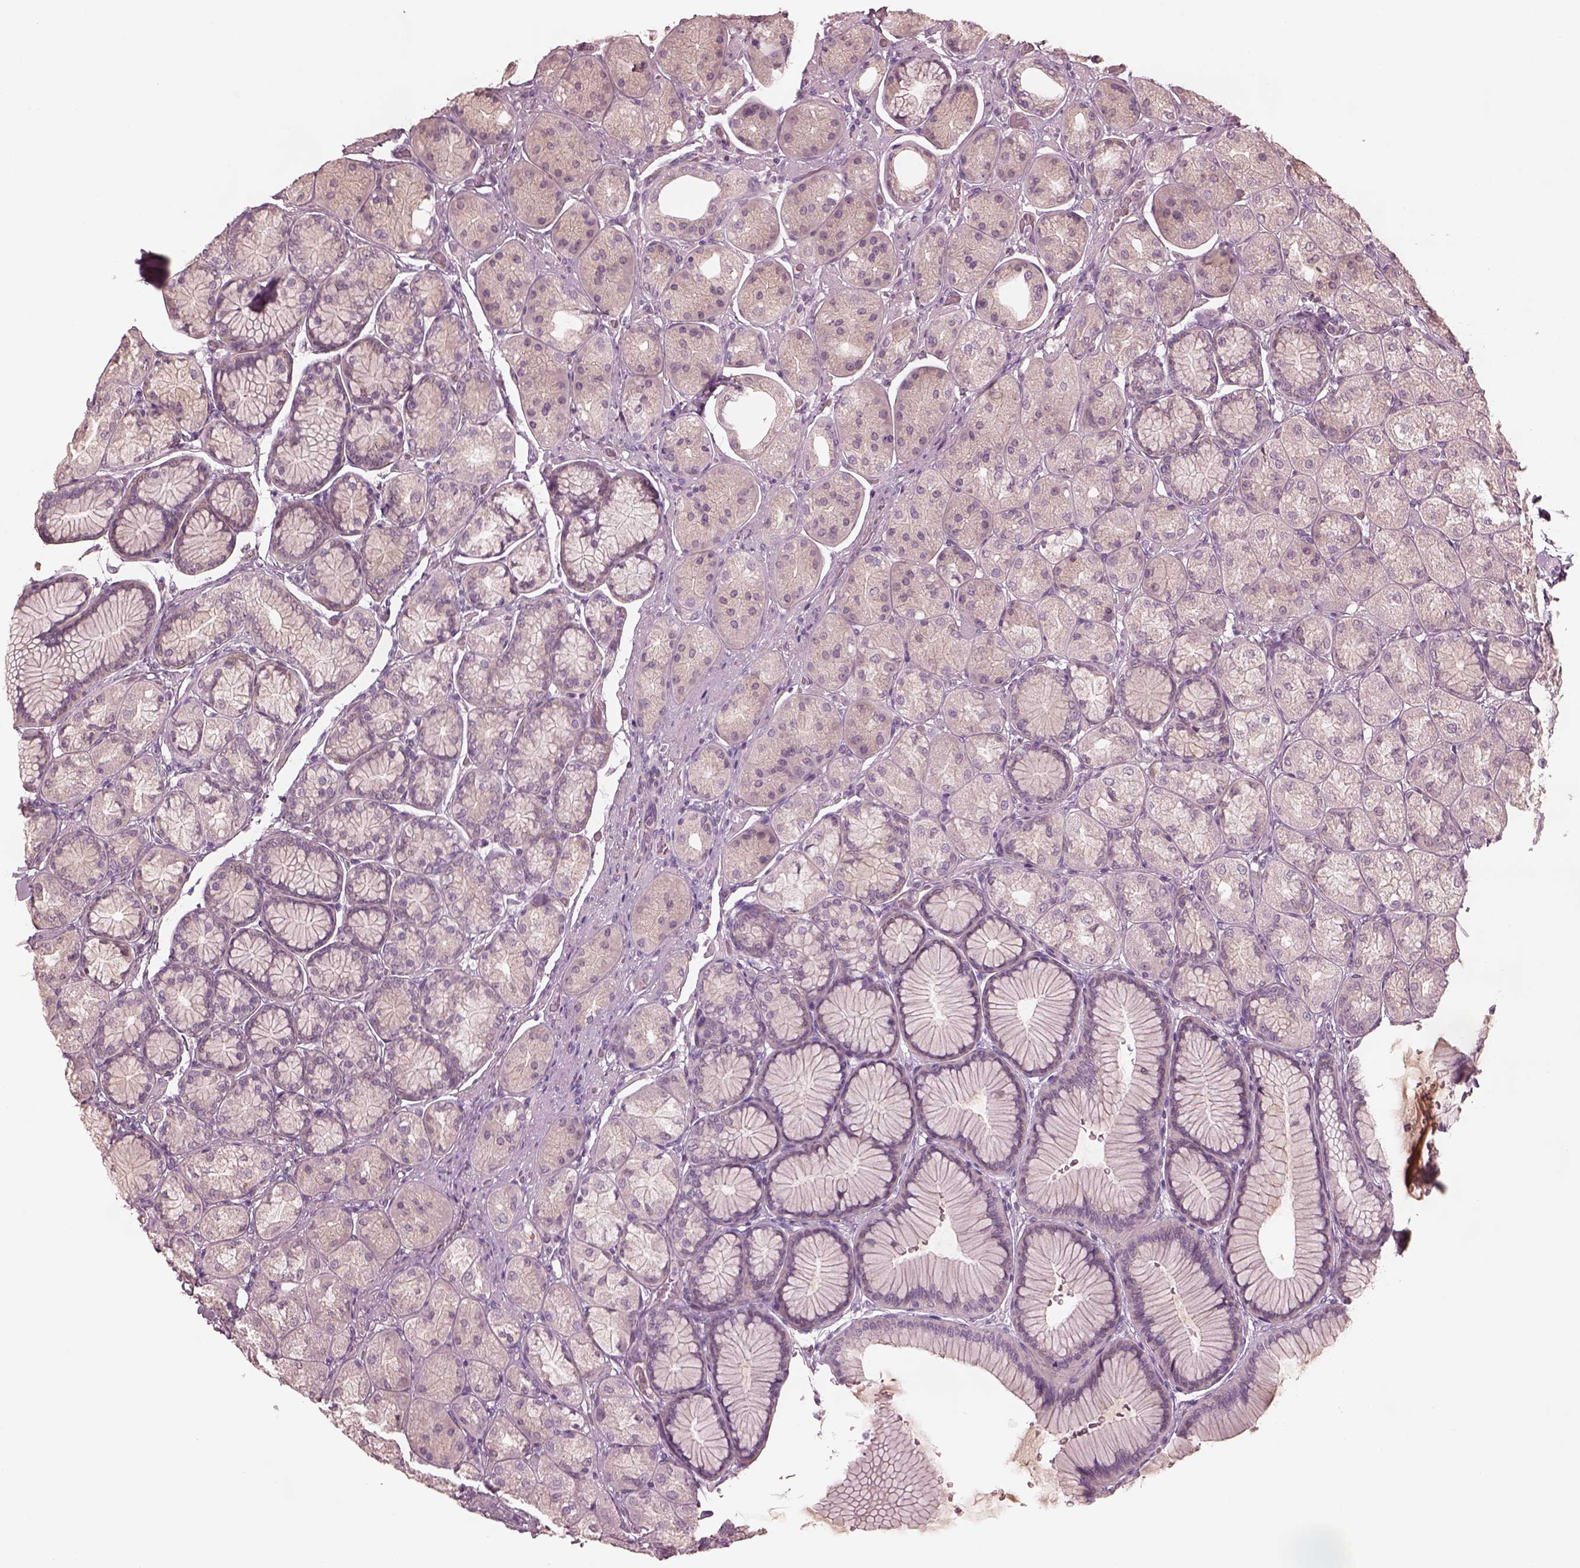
{"staining": {"intensity": "negative", "quantity": "none", "location": "none"}, "tissue": "stomach", "cell_type": "Glandular cells", "image_type": "normal", "snomed": [{"axis": "morphology", "description": "Normal tissue, NOS"}, {"axis": "morphology", "description": "Adenocarcinoma, NOS"}, {"axis": "morphology", "description": "Adenocarcinoma, High grade"}, {"axis": "topography", "description": "Stomach, upper"}, {"axis": "topography", "description": "Stomach"}], "caption": "A high-resolution image shows IHC staining of benign stomach, which exhibits no significant staining in glandular cells.", "gene": "VWA5B1", "patient": {"sex": "female", "age": 65}}